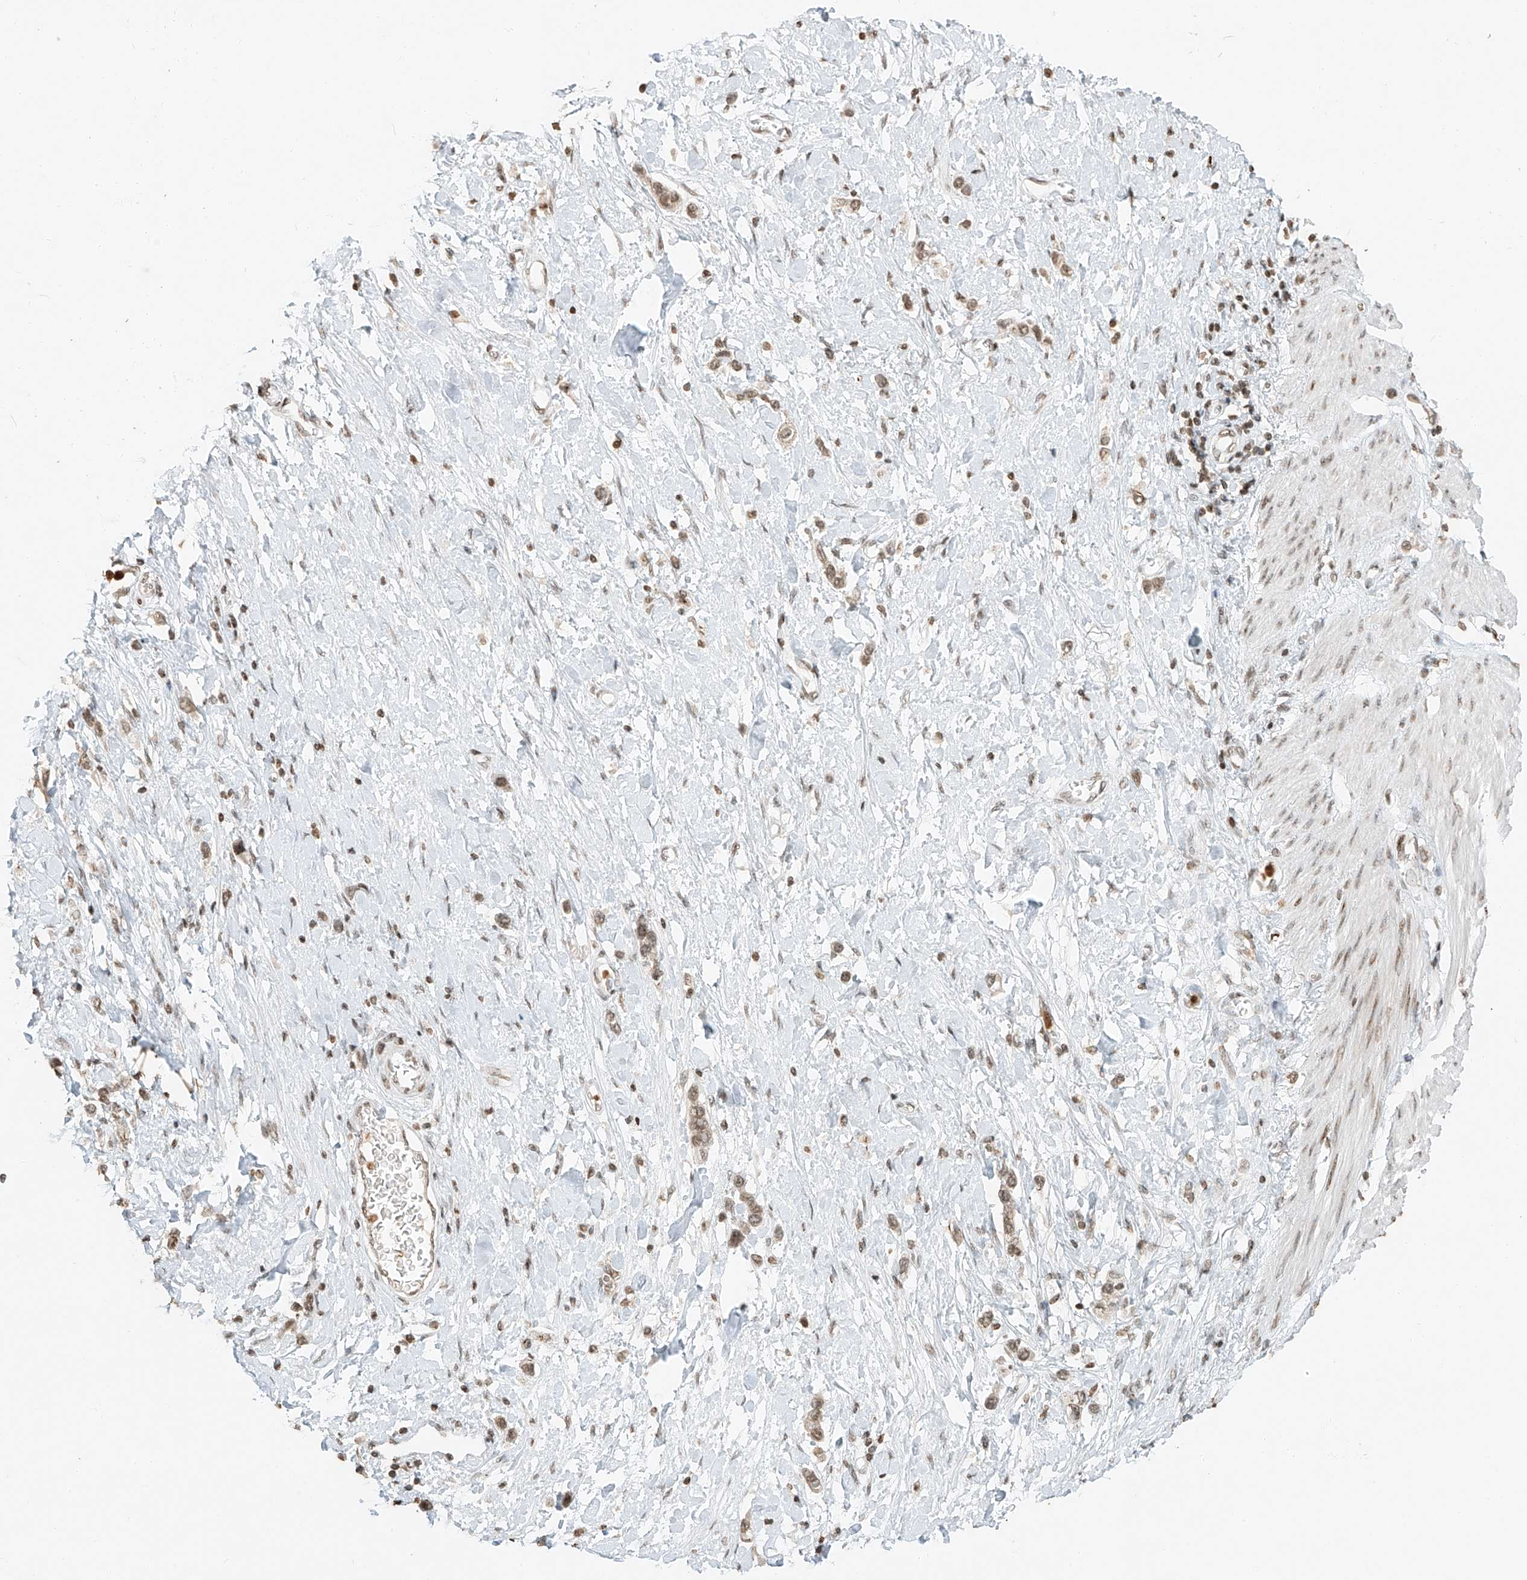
{"staining": {"intensity": "weak", "quantity": ">75%", "location": "nuclear"}, "tissue": "stomach cancer", "cell_type": "Tumor cells", "image_type": "cancer", "snomed": [{"axis": "morphology", "description": "Adenocarcinoma, NOS"}, {"axis": "topography", "description": "Stomach"}], "caption": "This is a micrograph of IHC staining of adenocarcinoma (stomach), which shows weak staining in the nuclear of tumor cells.", "gene": "C17orf58", "patient": {"sex": "female", "age": 65}}